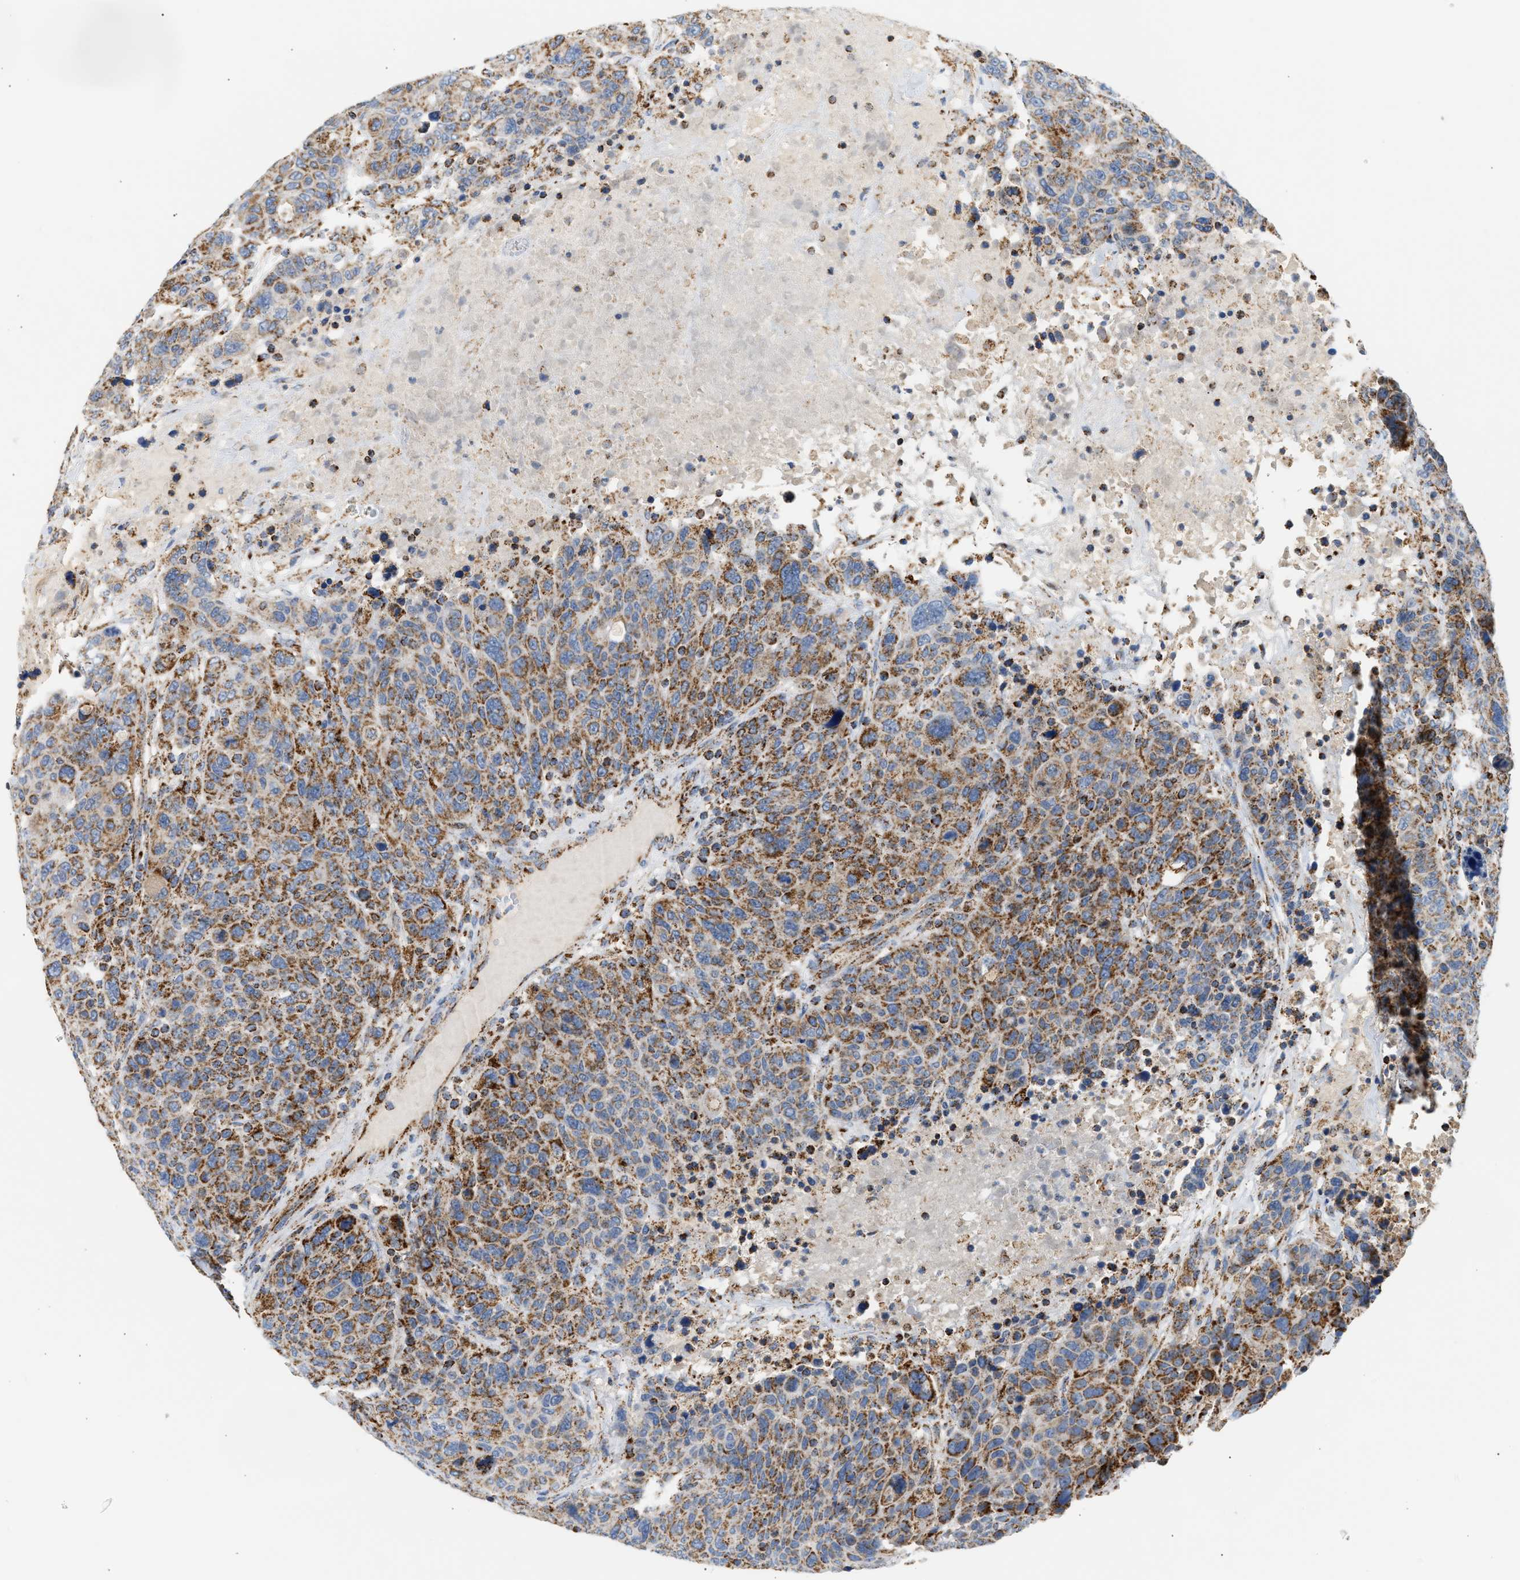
{"staining": {"intensity": "moderate", "quantity": ">75%", "location": "cytoplasmic/membranous"}, "tissue": "breast cancer", "cell_type": "Tumor cells", "image_type": "cancer", "snomed": [{"axis": "morphology", "description": "Duct carcinoma"}, {"axis": "topography", "description": "Breast"}], "caption": "The micrograph demonstrates a brown stain indicating the presence of a protein in the cytoplasmic/membranous of tumor cells in intraductal carcinoma (breast).", "gene": "OGDH", "patient": {"sex": "female", "age": 37}}